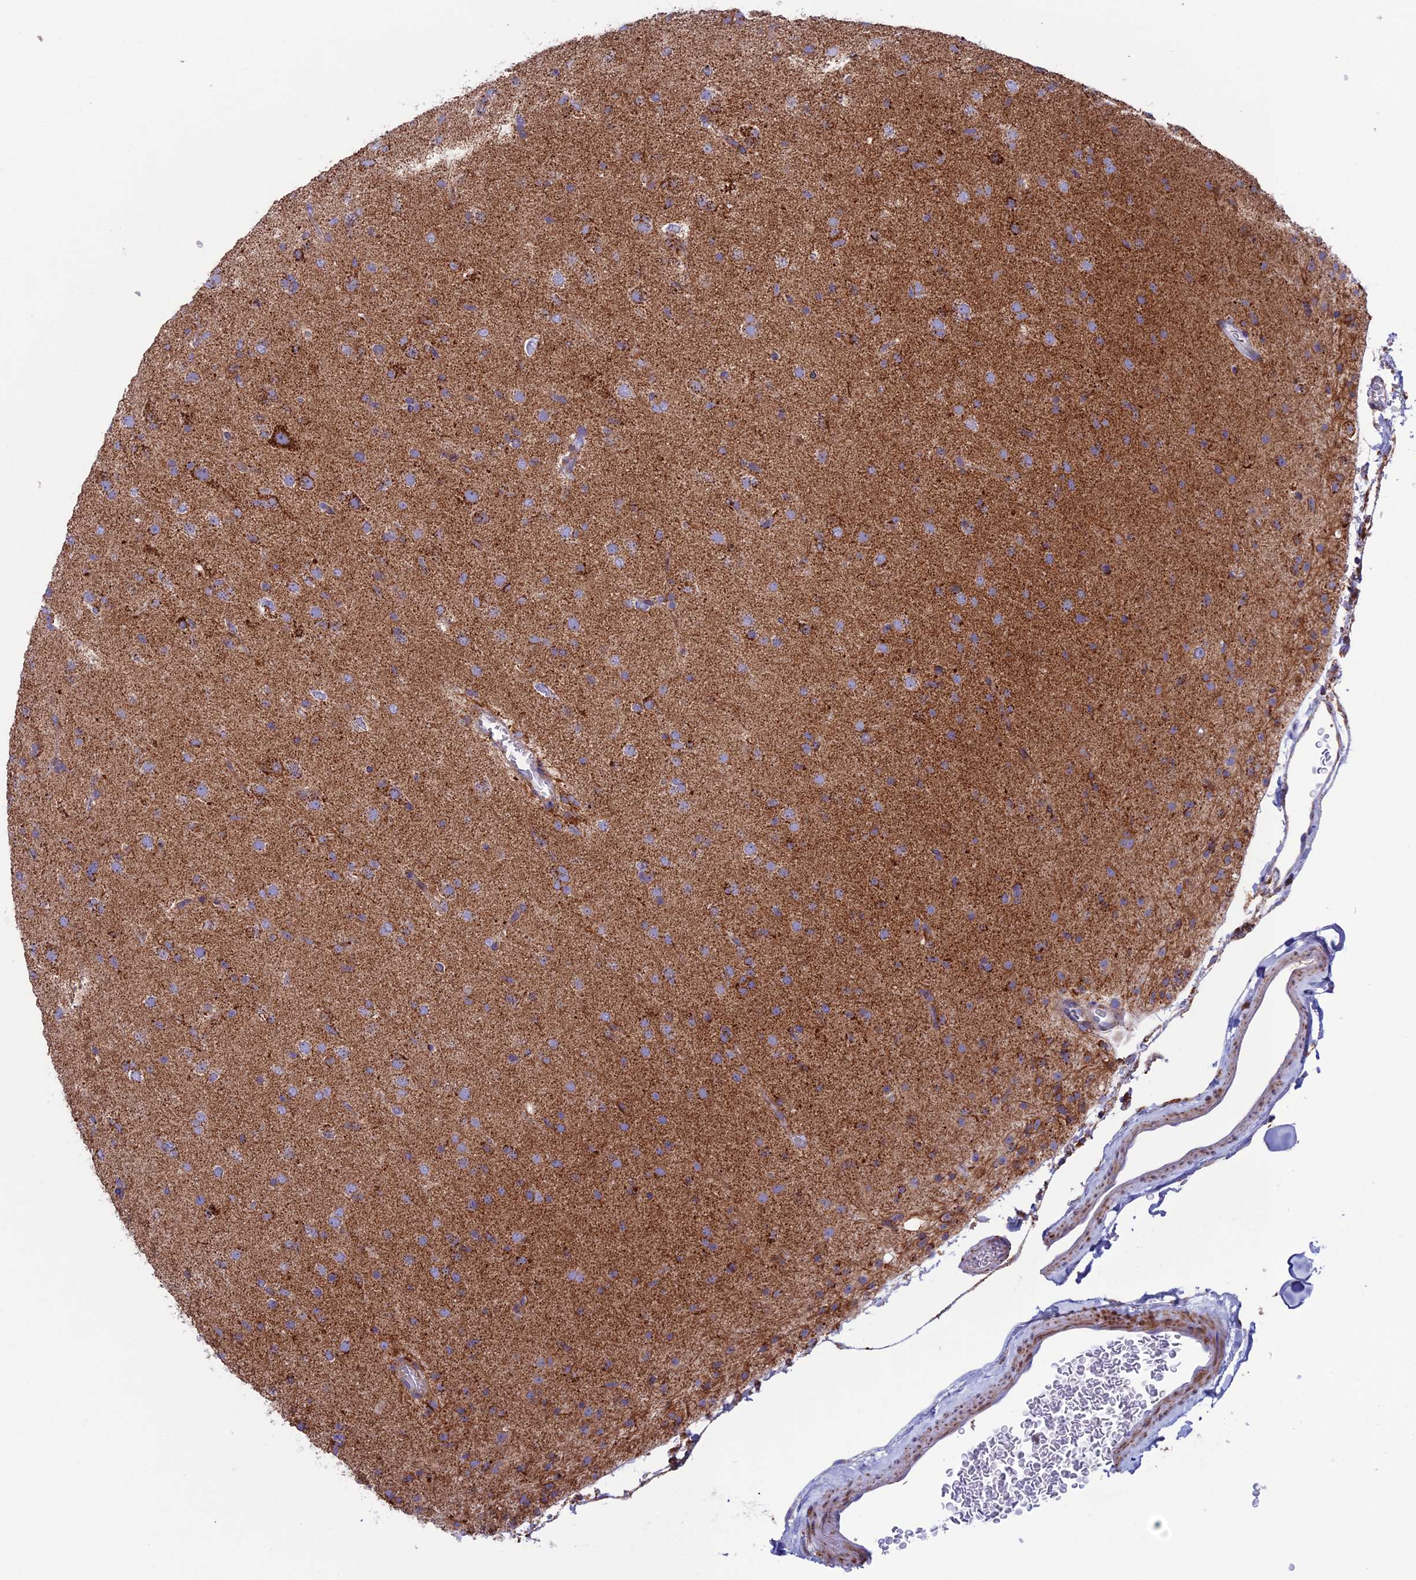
{"staining": {"intensity": "moderate", "quantity": "<25%", "location": "cytoplasmic/membranous"}, "tissue": "glioma", "cell_type": "Tumor cells", "image_type": "cancer", "snomed": [{"axis": "morphology", "description": "Glioma, malignant, Low grade"}, {"axis": "topography", "description": "Brain"}], "caption": "The histopathology image reveals staining of glioma, revealing moderate cytoplasmic/membranous protein expression (brown color) within tumor cells. (DAB (3,3'-diaminobenzidine) = brown stain, brightfield microscopy at high magnification).", "gene": "CS", "patient": {"sex": "male", "age": 65}}